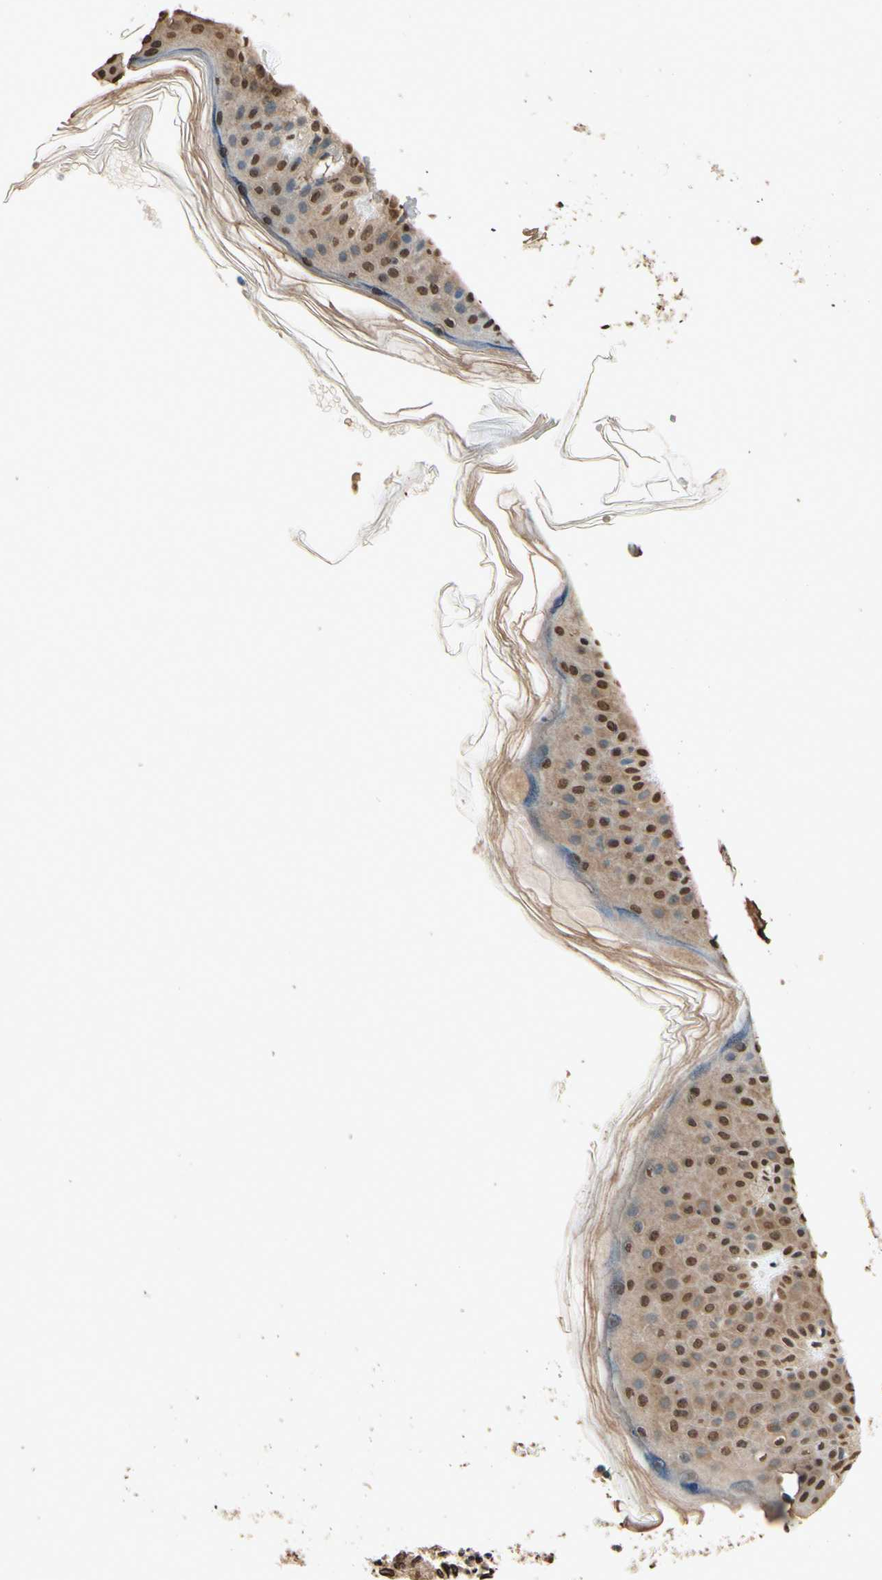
{"staining": {"intensity": "moderate", "quantity": ">75%", "location": "nuclear"}, "tissue": "skin", "cell_type": "Fibroblasts", "image_type": "normal", "snomed": [{"axis": "morphology", "description": "Normal tissue, NOS"}, {"axis": "topography", "description": "Skin"}], "caption": "The photomicrograph exhibits immunohistochemical staining of unremarkable skin. There is moderate nuclear staining is seen in approximately >75% of fibroblasts. (DAB = brown stain, brightfield microscopy at high magnification).", "gene": "TOP1", "patient": {"sex": "male", "age": 67}}